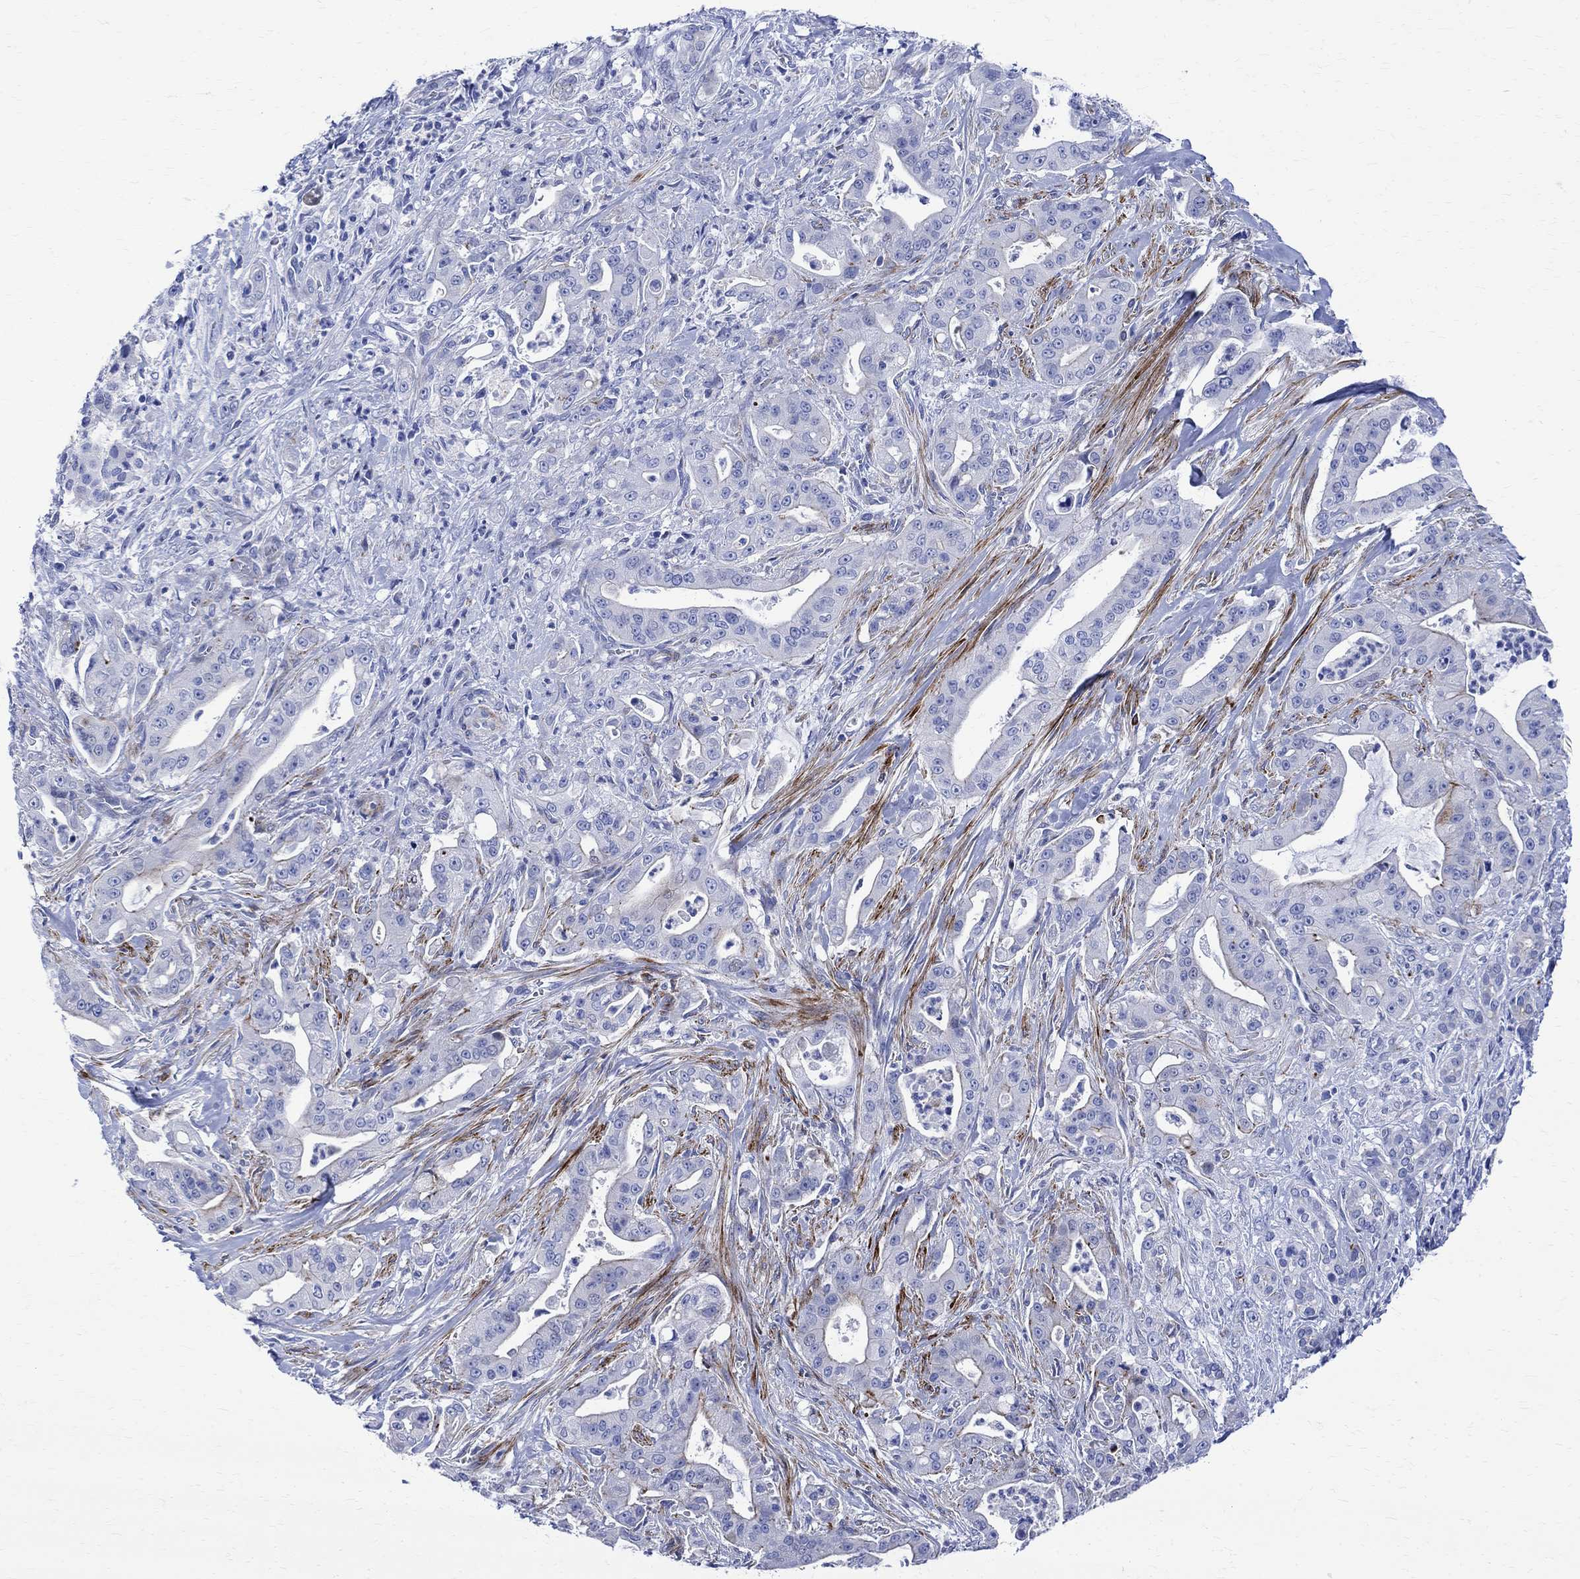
{"staining": {"intensity": "weak", "quantity": "<25%", "location": "cytoplasmic/membranous"}, "tissue": "pancreatic cancer", "cell_type": "Tumor cells", "image_type": "cancer", "snomed": [{"axis": "morphology", "description": "Normal tissue, NOS"}, {"axis": "morphology", "description": "Inflammation, NOS"}, {"axis": "morphology", "description": "Adenocarcinoma, NOS"}, {"axis": "topography", "description": "Pancreas"}], "caption": "This is an immunohistochemistry micrograph of pancreatic adenocarcinoma. There is no expression in tumor cells.", "gene": "PARVB", "patient": {"sex": "male", "age": 57}}